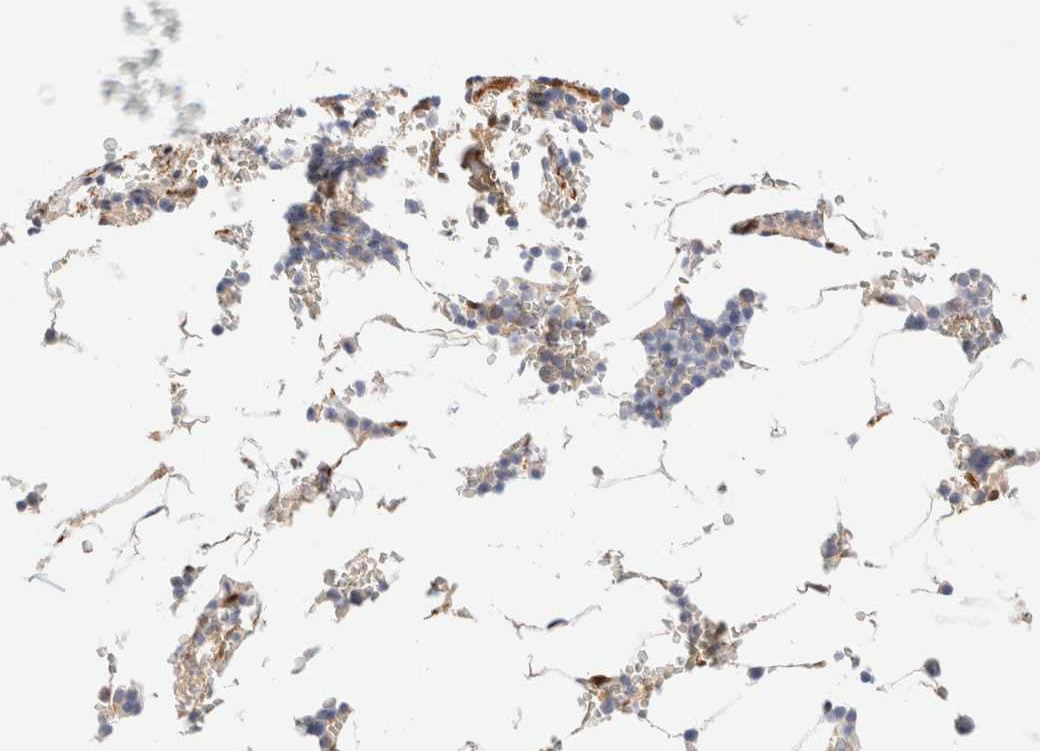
{"staining": {"intensity": "weak", "quantity": "<25%", "location": "cytoplasmic/membranous"}, "tissue": "bone marrow", "cell_type": "Hematopoietic cells", "image_type": "normal", "snomed": [{"axis": "morphology", "description": "Normal tissue, NOS"}, {"axis": "topography", "description": "Bone marrow"}], "caption": "Benign bone marrow was stained to show a protein in brown. There is no significant positivity in hematopoietic cells. (DAB IHC with hematoxylin counter stain).", "gene": "LMCD1", "patient": {"sex": "male", "age": 70}}